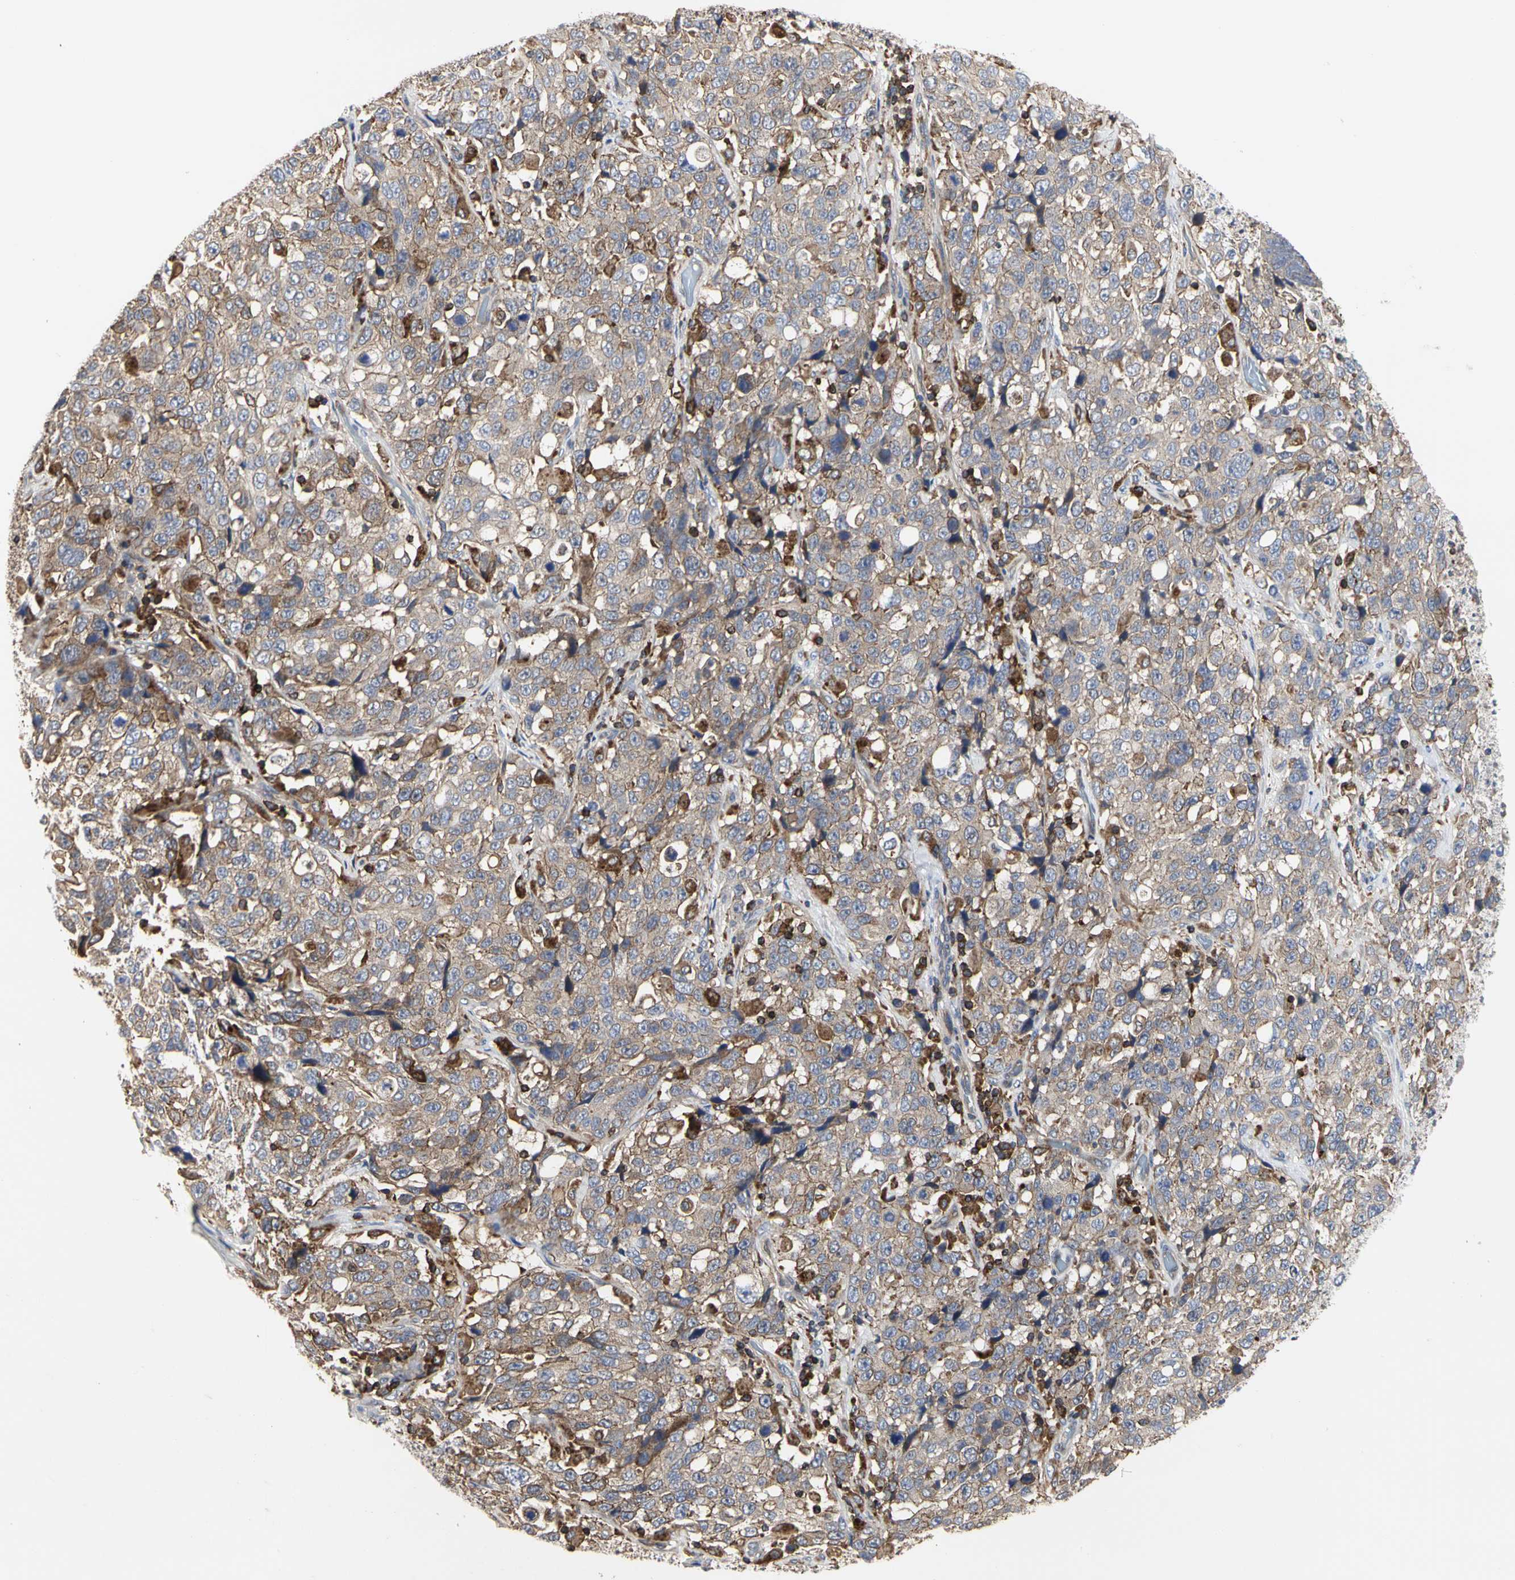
{"staining": {"intensity": "weak", "quantity": ">75%", "location": "cytoplasmic/membranous"}, "tissue": "stomach cancer", "cell_type": "Tumor cells", "image_type": "cancer", "snomed": [{"axis": "morphology", "description": "Normal tissue, NOS"}, {"axis": "morphology", "description": "Adenocarcinoma, NOS"}, {"axis": "topography", "description": "Stomach"}], "caption": "Brown immunohistochemical staining in human stomach cancer reveals weak cytoplasmic/membranous positivity in approximately >75% of tumor cells.", "gene": "NAPG", "patient": {"sex": "male", "age": 48}}